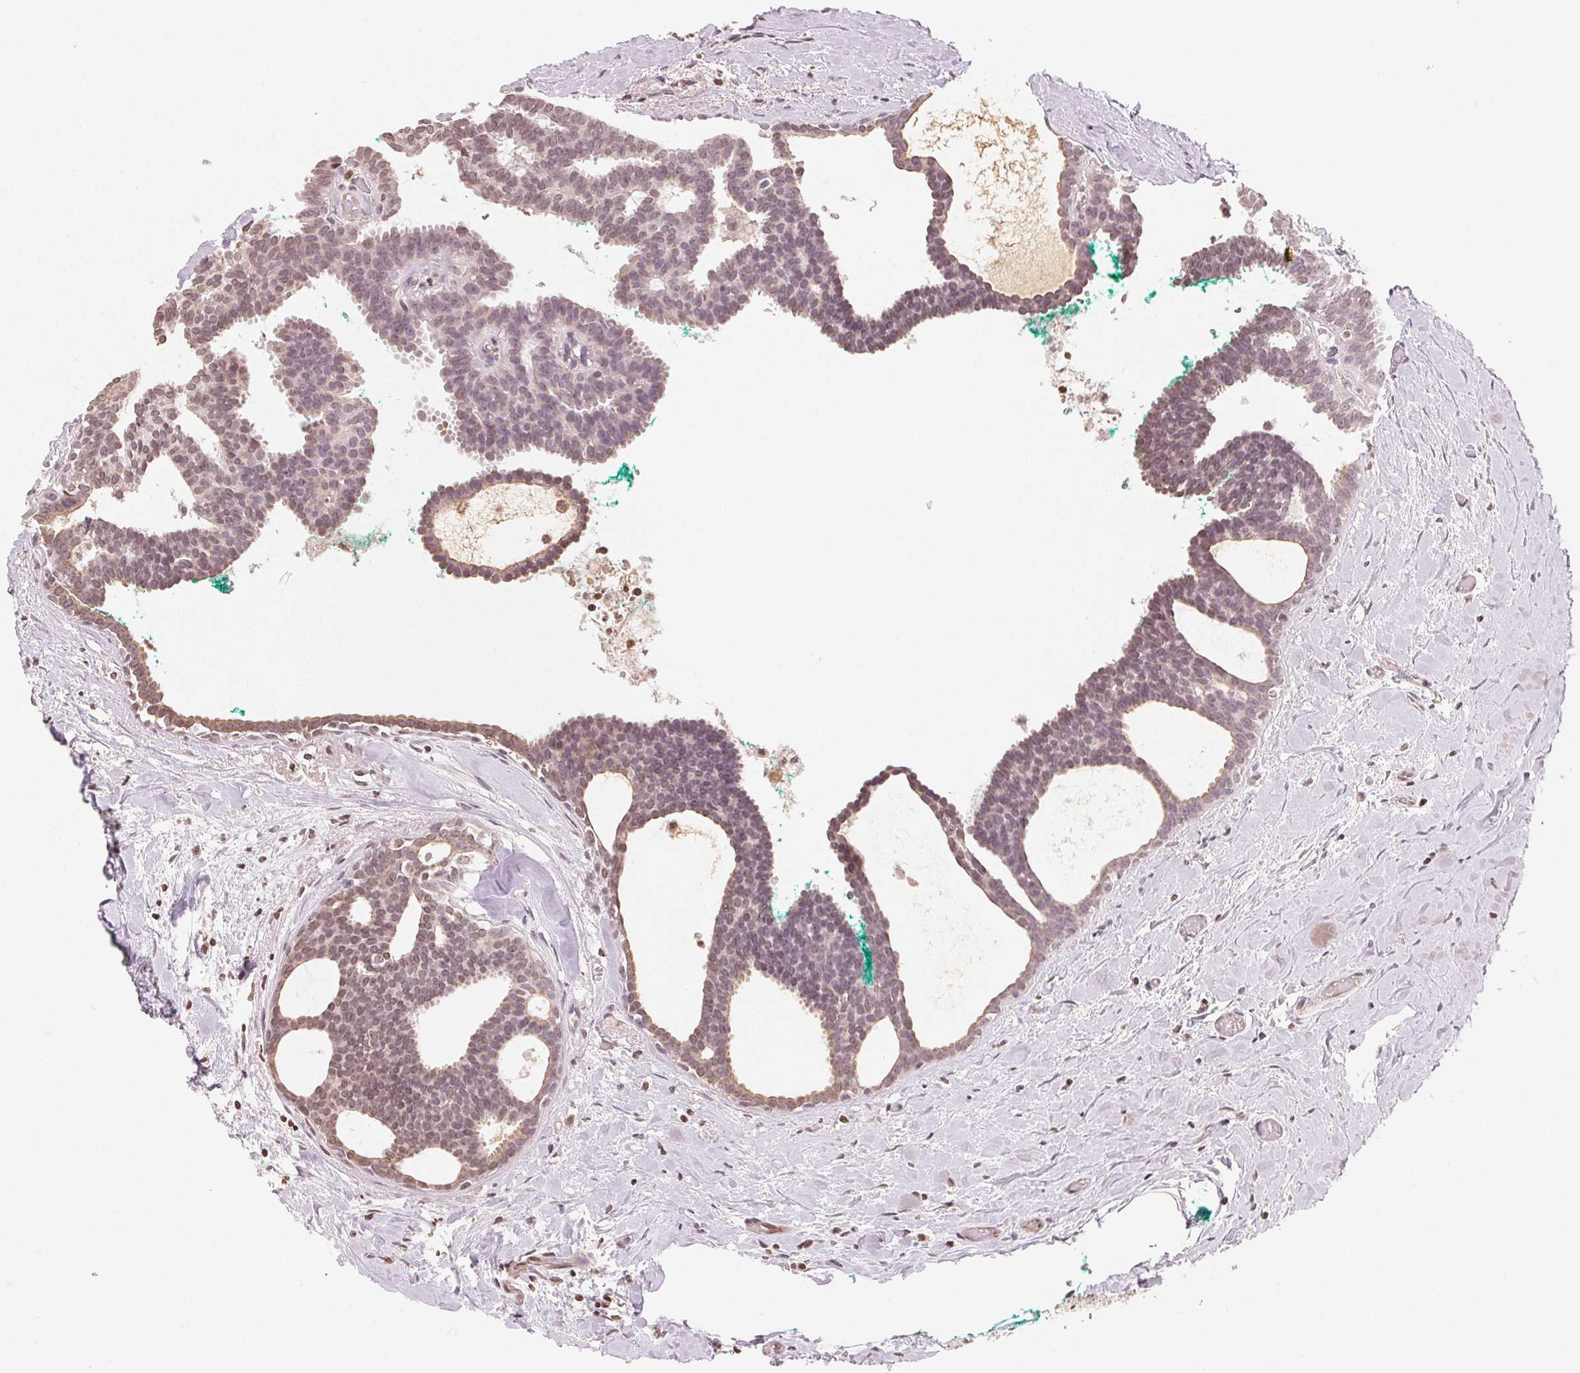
{"staining": {"intensity": "weak", "quantity": ">75%", "location": "nuclear"}, "tissue": "breast cancer", "cell_type": "Tumor cells", "image_type": "cancer", "snomed": [{"axis": "morphology", "description": "Intraductal carcinoma, in situ"}, {"axis": "morphology", "description": "Duct carcinoma"}, {"axis": "morphology", "description": "Lobular carcinoma, in situ"}, {"axis": "topography", "description": "Breast"}], "caption": "Tumor cells show weak nuclear positivity in approximately >75% of cells in breast cancer. (IHC, brightfield microscopy, high magnification).", "gene": "TBP", "patient": {"sex": "female", "age": 44}}